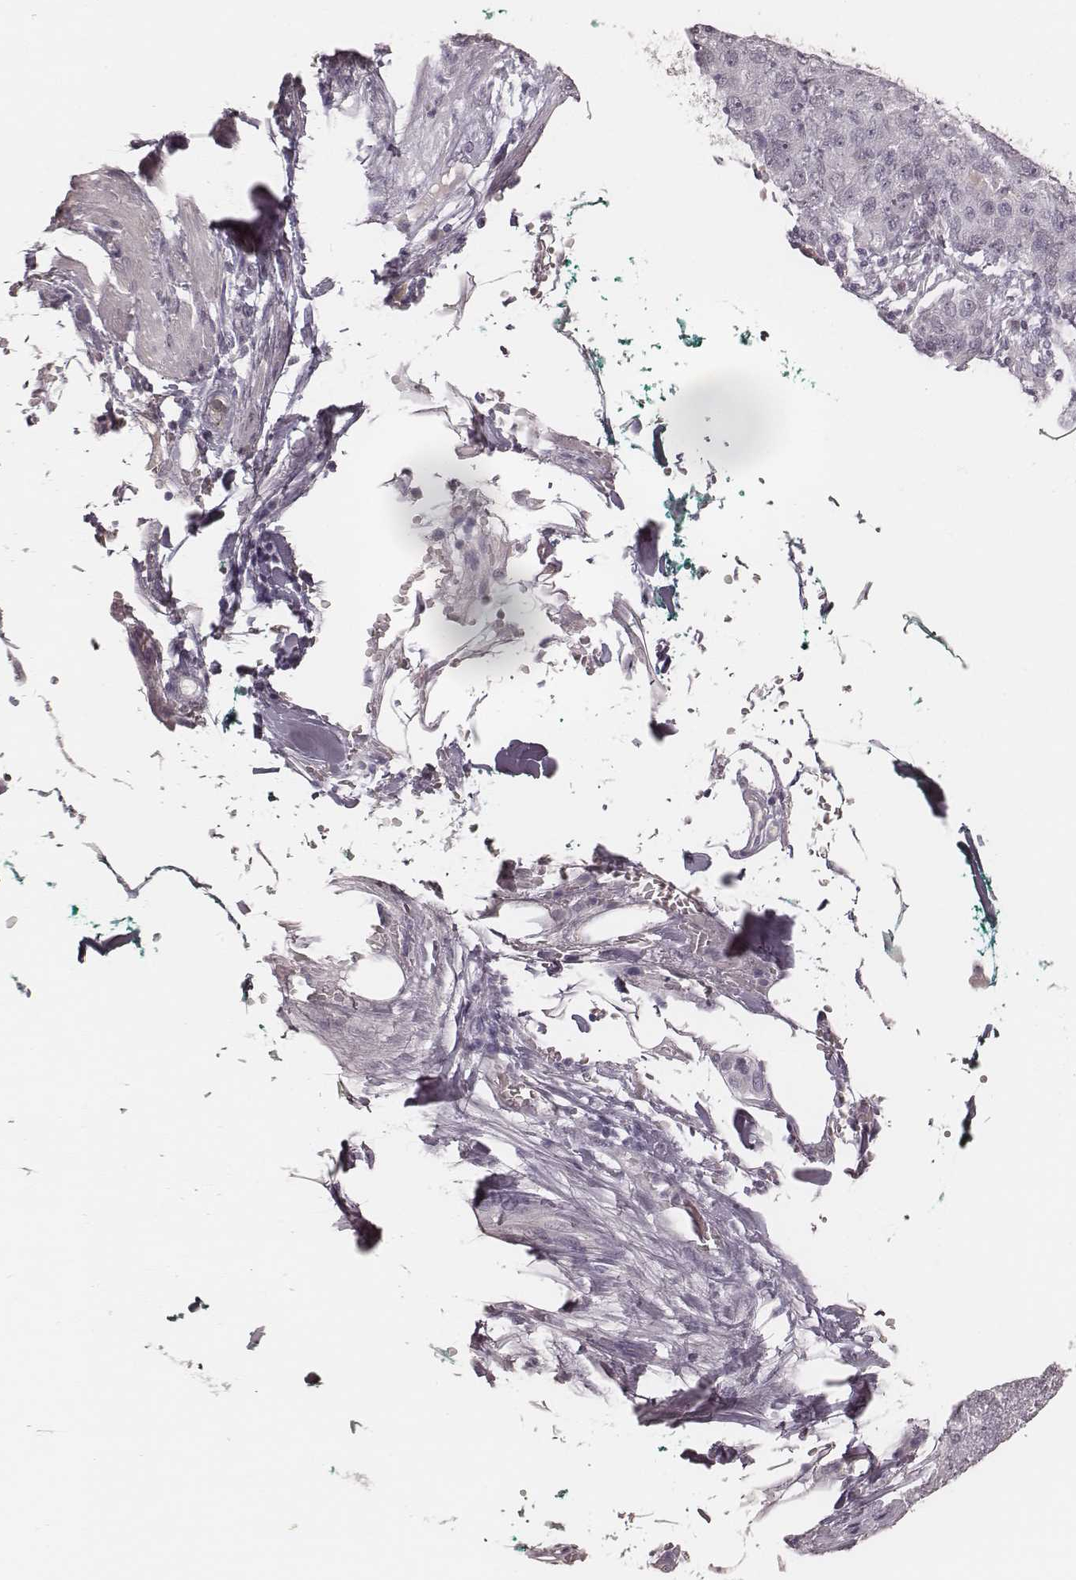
{"staining": {"intensity": "negative", "quantity": "none", "location": "none"}, "tissue": "pancreatic cancer", "cell_type": "Tumor cells", "image_type": "cancer", "snomed": [{"axis": "morphology", "description": "Adenocarcinoma, NOS"}, {"axis": "topography", "description": "Pancreas"}], "caption": "Tumor cells are negative for protein expression in human pancreatic cancer (adenocarcinoma).", "gene": "MSX1", "patient": {"sex": "female", "age": 61}}